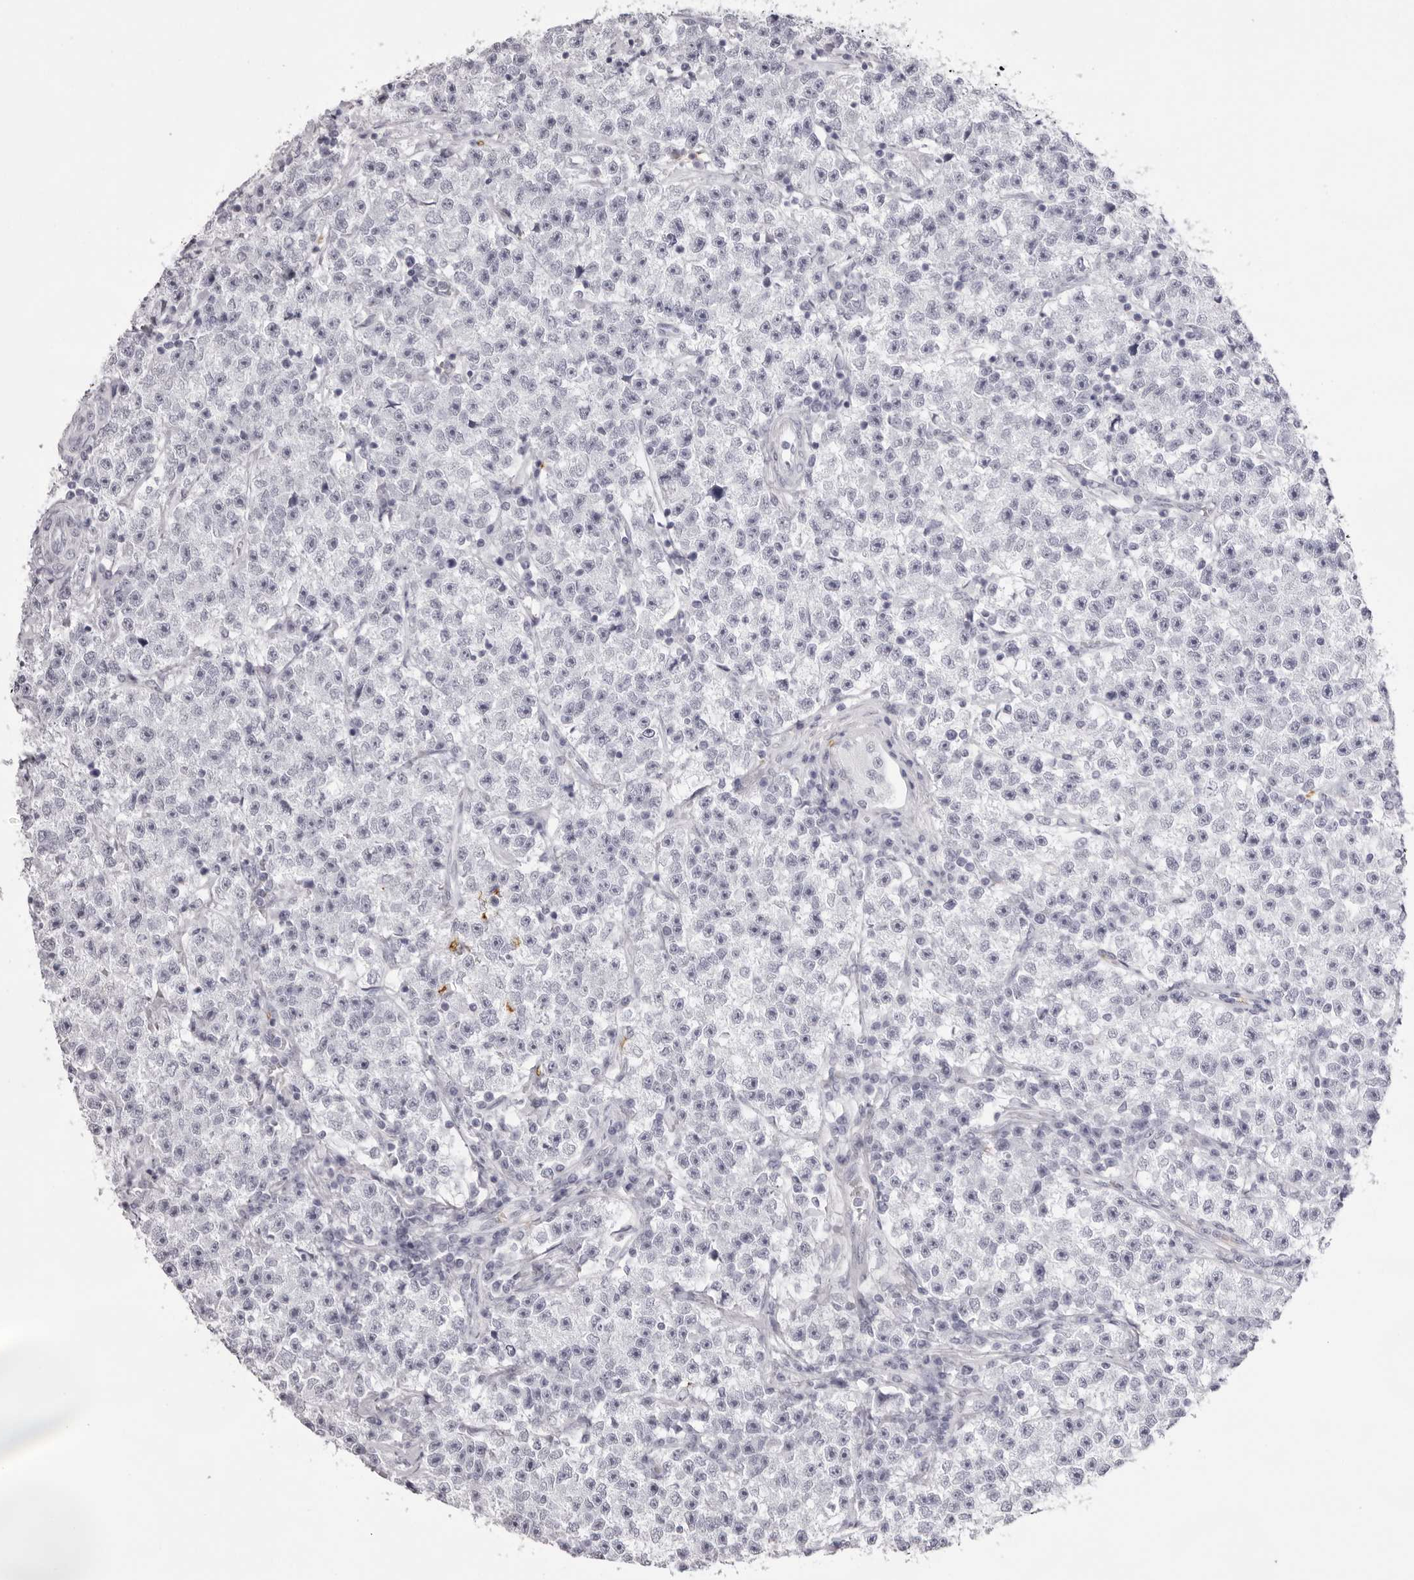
{"staining": {"intensity": "negative", "quantity": "none", "location": "none"}, "tissue": "testis cancer", "cell_type": "Tumor cells", "image_type": "cancer", "snomed": [{"axis": "morphology", "description": "Seminoma, NOS"}, {"axis": "topography", "description": "Testis"}], "caption": "Immunohistochemical staining of human testis cancer shows no significant staining in tumor cells.", "gene": "SPTA1", "patient": {"sex": "male", "age": 22}}